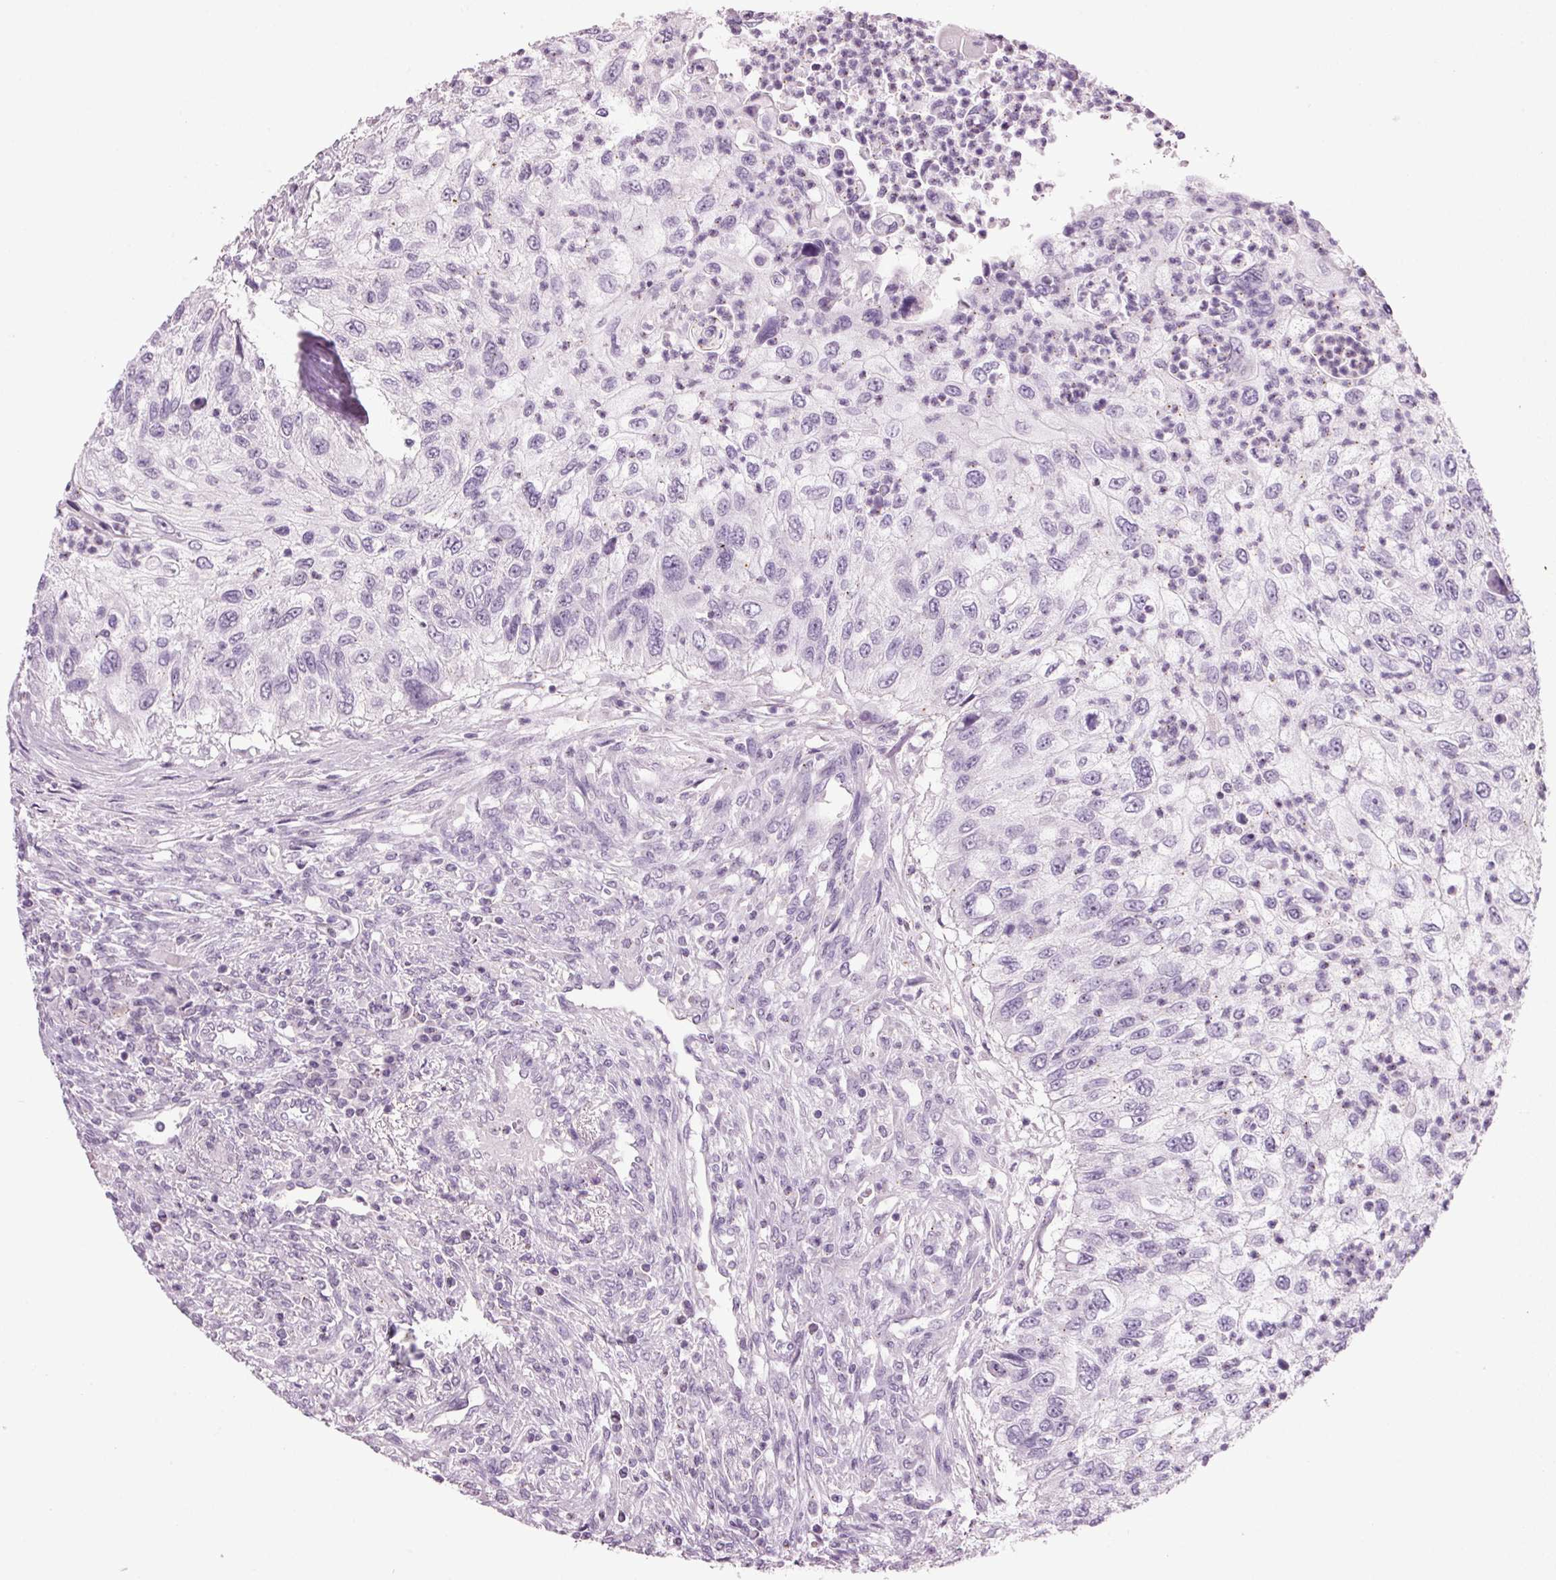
{"staining": {"intensity": "negative", "quantity": "none", "location": "none"}, "tissue": "urothelial cancer", "cell_type": "Tumor cells", "image_type": "cancer", "snomed": [{"axis": "morphology", "description": "Urothelial carcinoma, High grade"}, {"axis": "topography", "description": "Urinary bladder"}], "caption": "Immunohistochemical staining of urothelial carcinoma (high-grade) demonstrates no significant staining in tumor cells.", "gene": "PPP1R1A", "patient": {"sex": "female", "age": 60}}